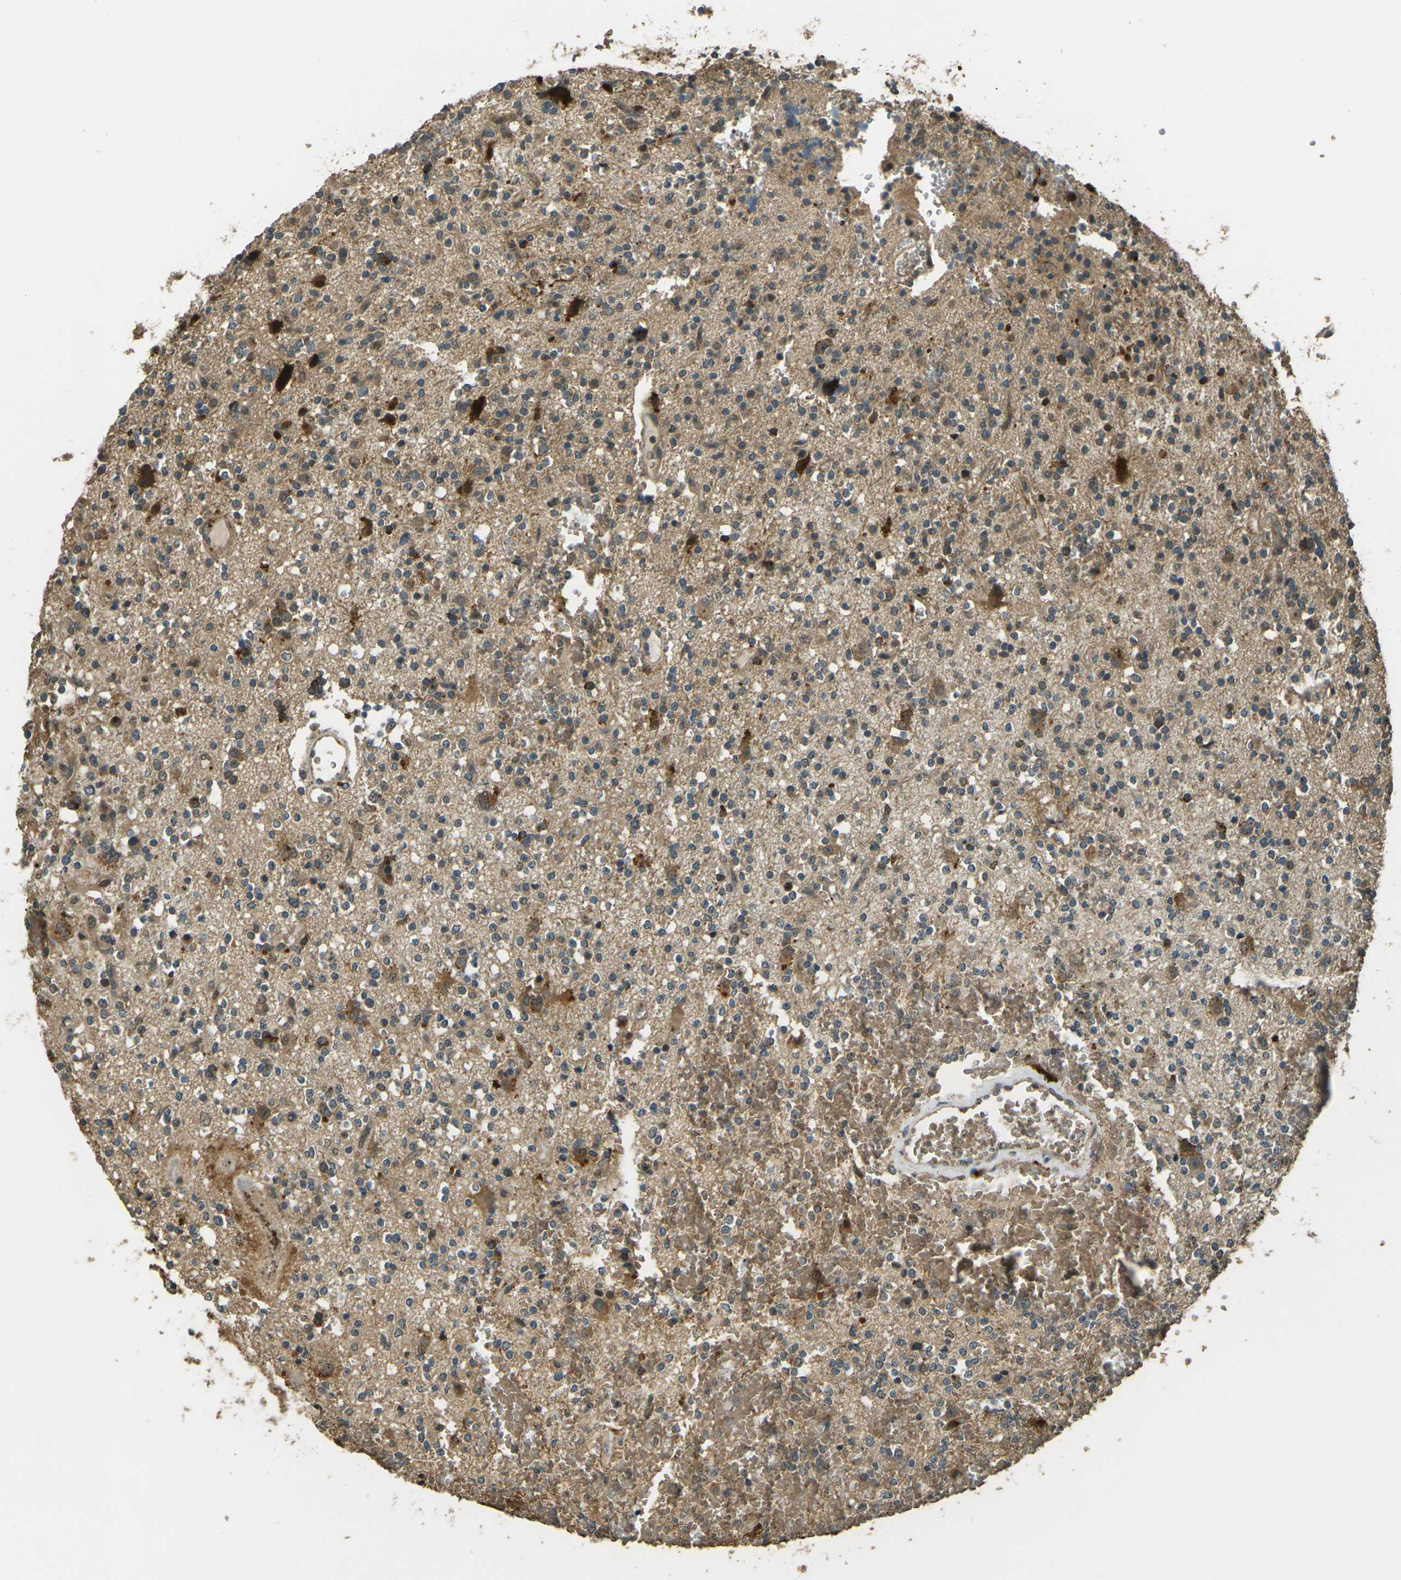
{"staining": {"intensity": "moderate", "quantity": "25%-75%", "location": "cytoplasmic/membranous"}, "tissue": "glioma", "cell_type": "Tumor cells", "image_type": "cancer", "snomed": [{"axis": "morphology", "description": "Glioma, malignant, High grade"}, {"axis": "topography", "description": "Brain"}], "caption": "Immunohistochemical staining of malignant high-grade glioma reveals medium levels of moderate cytoplasmic/membranous protein expression in about 25%-75% of tumor cells.", "gene": "TOR1A", "patient": {"sex": "male", "age": 47}}